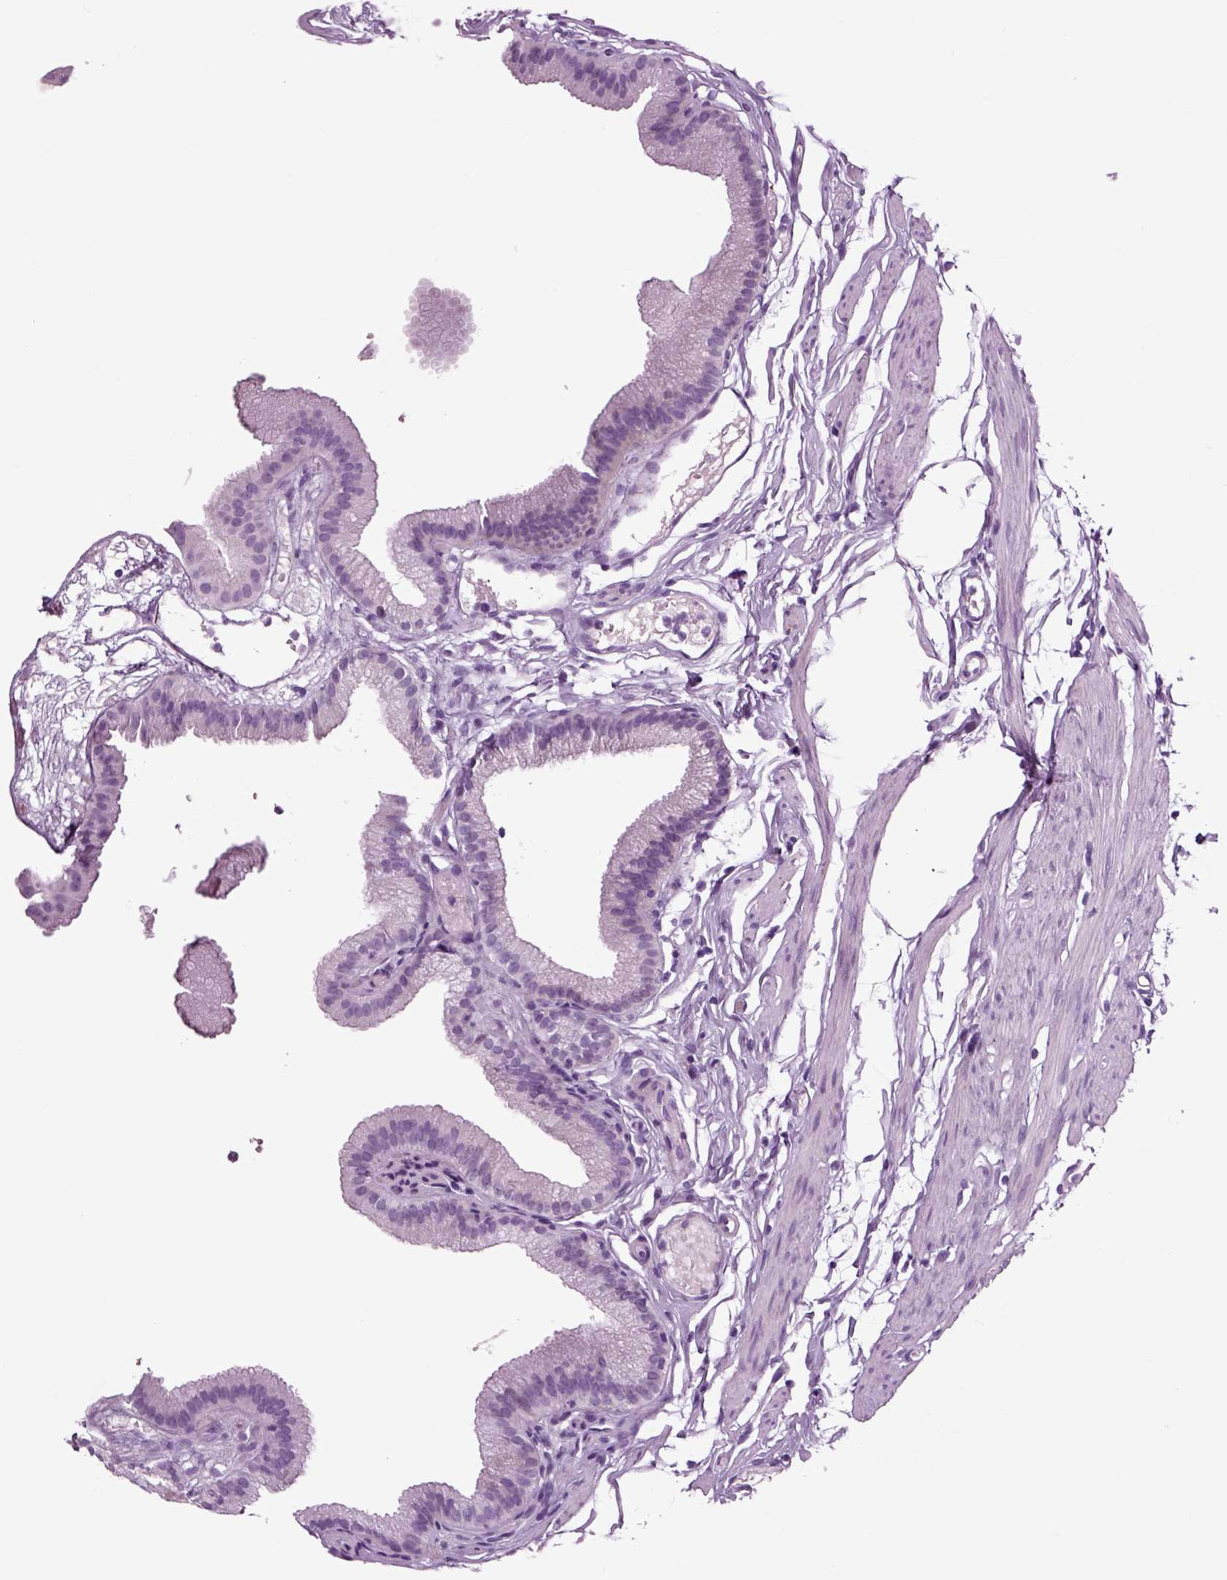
{"staining": {"intensity": "negative", "quantity": "none", "location": "none"}, "tissue": "gallbladder", "cell_type": "Glandular cells", "image_type": "normal", "snomed": [{"axis": "morphology", "description": "Normal tissue, NOS"}, {"axis": "topography", "description": "Gallbladder"}], "caption": "This image is of benign gallbladder stained with immunohistochemistry to label a protein in brown with the nuclei are counter-stained blue. There is no staining in glandular cells. Brightfield microscopy of IHC stained with DAB (brown) and hematoxylin (blue), captured at high magnification.", "gene": "ARHGAP11A", "patient": {"sex": "female", "age": 45}}